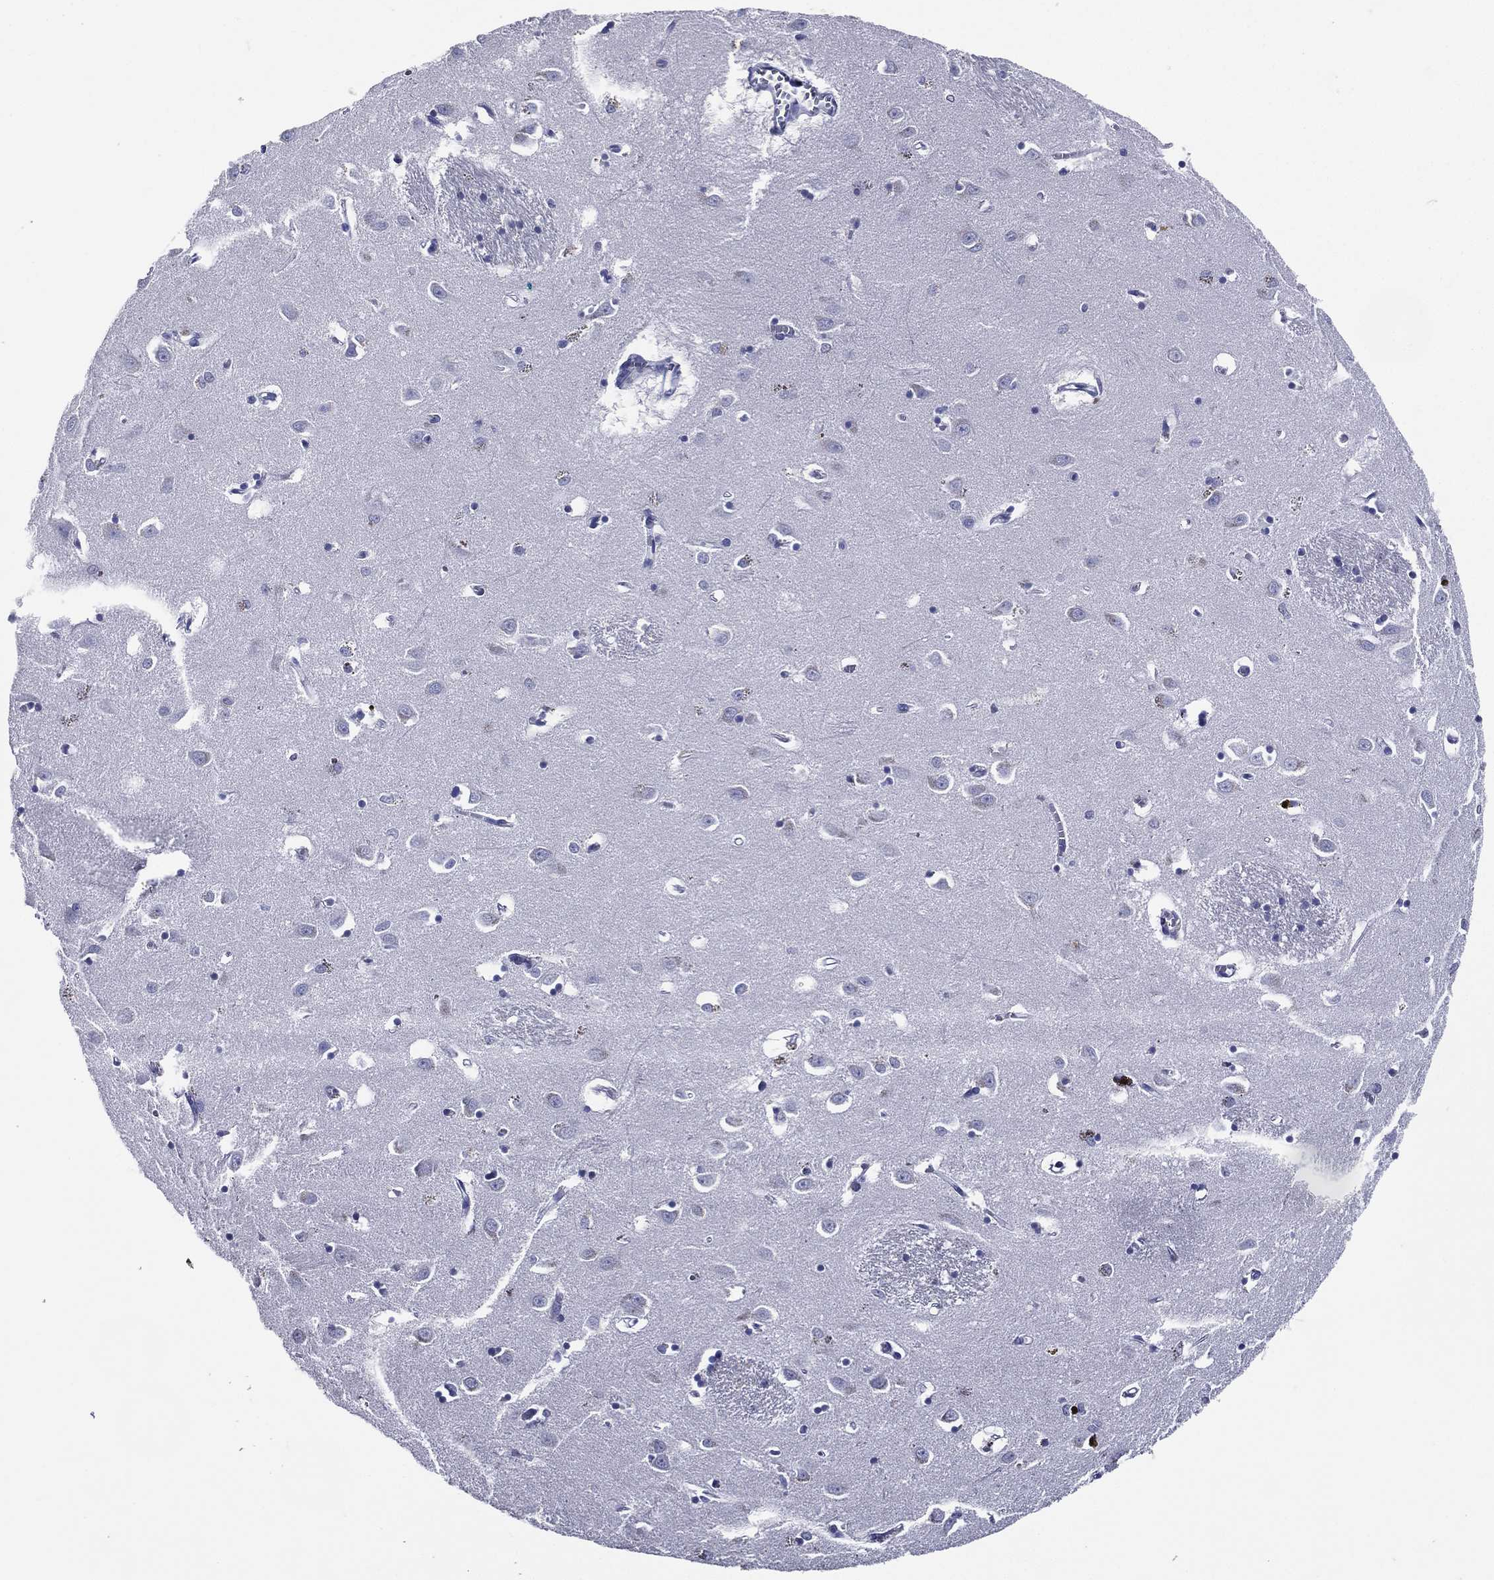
{"staining": {"intensity": "negative", "quantity": "none", "location": "none"}, "tissue": "caudate", "cell_type": "Glial cells", "image_type": "normal", "snomed": [{"axis": "morphology", "description": "Normal tissue, NOS"}, {"axis": "topography", "description": "Lateral ventricle wall"}], "caption": "Glial cells show no significant protein positivity in normal caudate. (Stains: DAB immunohistochemistry with hematoxylin counter stain, Microscopy: brightfield microscopy at high magnification).", "gene": "ACE2", "patient": {"sex": "female", "age": 64}}